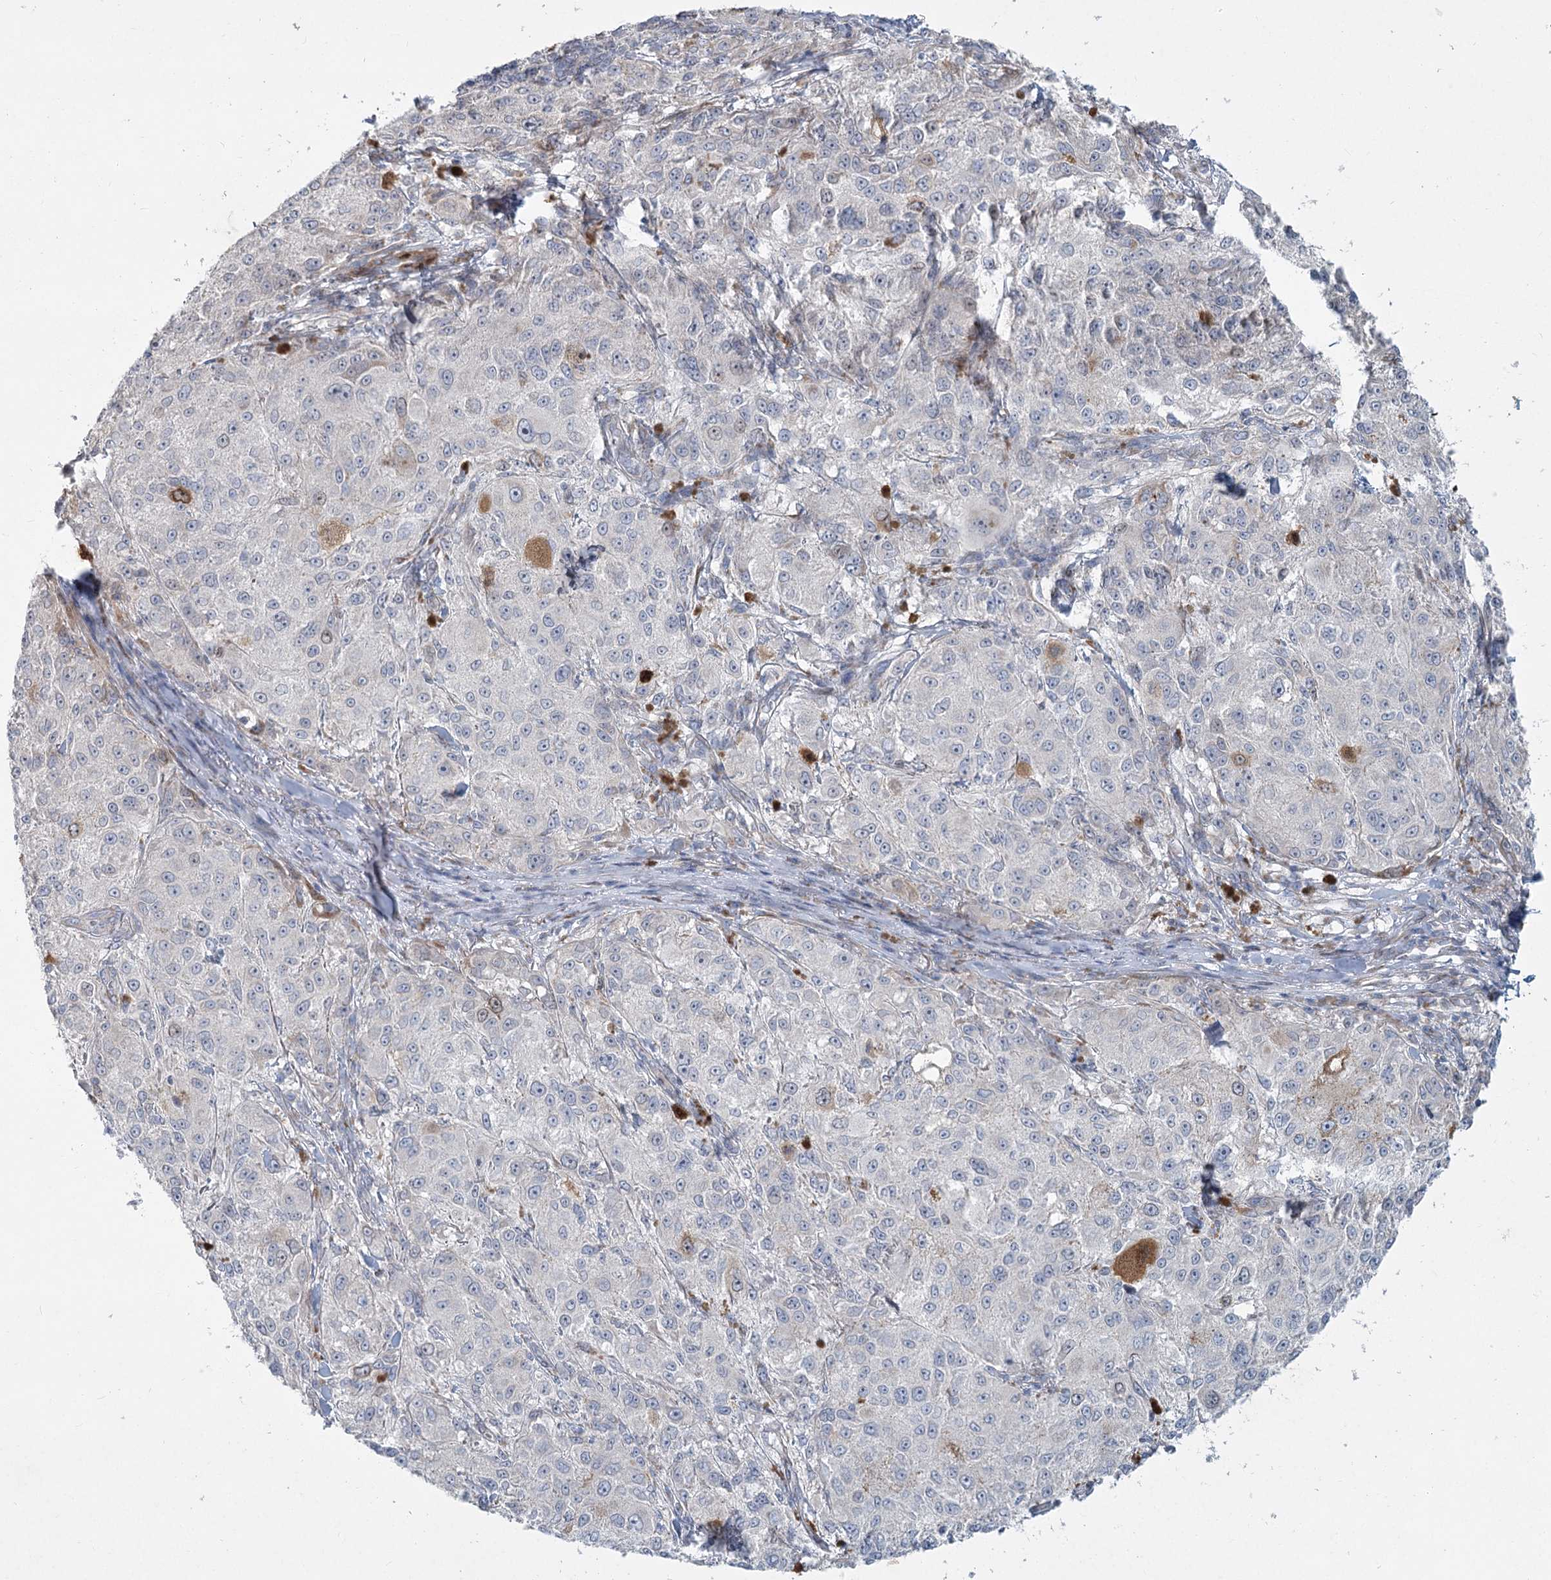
{"staining": {"intensity": "moderate", "quantity": "<25%", "location": "cytoplasmic/membranous"}, "tissue": "melanoma", "cell_type": "Tumor cells", "image_type": "cancer", "snomed": [{"axis": "morphology", "description": "Necrosis, NOS"}, {"axis": "morphology", "description": "Malignant melanoma, NOS"}, {"axis": "topography", "description": "Skin"}], "caption": "Moderate cytoplasmic/membranous positivity is identified in approximately <25% of tumor cells in melanoma. The staining was performed using DAB (3,3'-diaminobenzidine), with brown indicating positive protein expression. Nuclei are stained blue with hematoxylin.", "gene": "ABITRAM", "patient": {"sex": "female", "age": 87}}